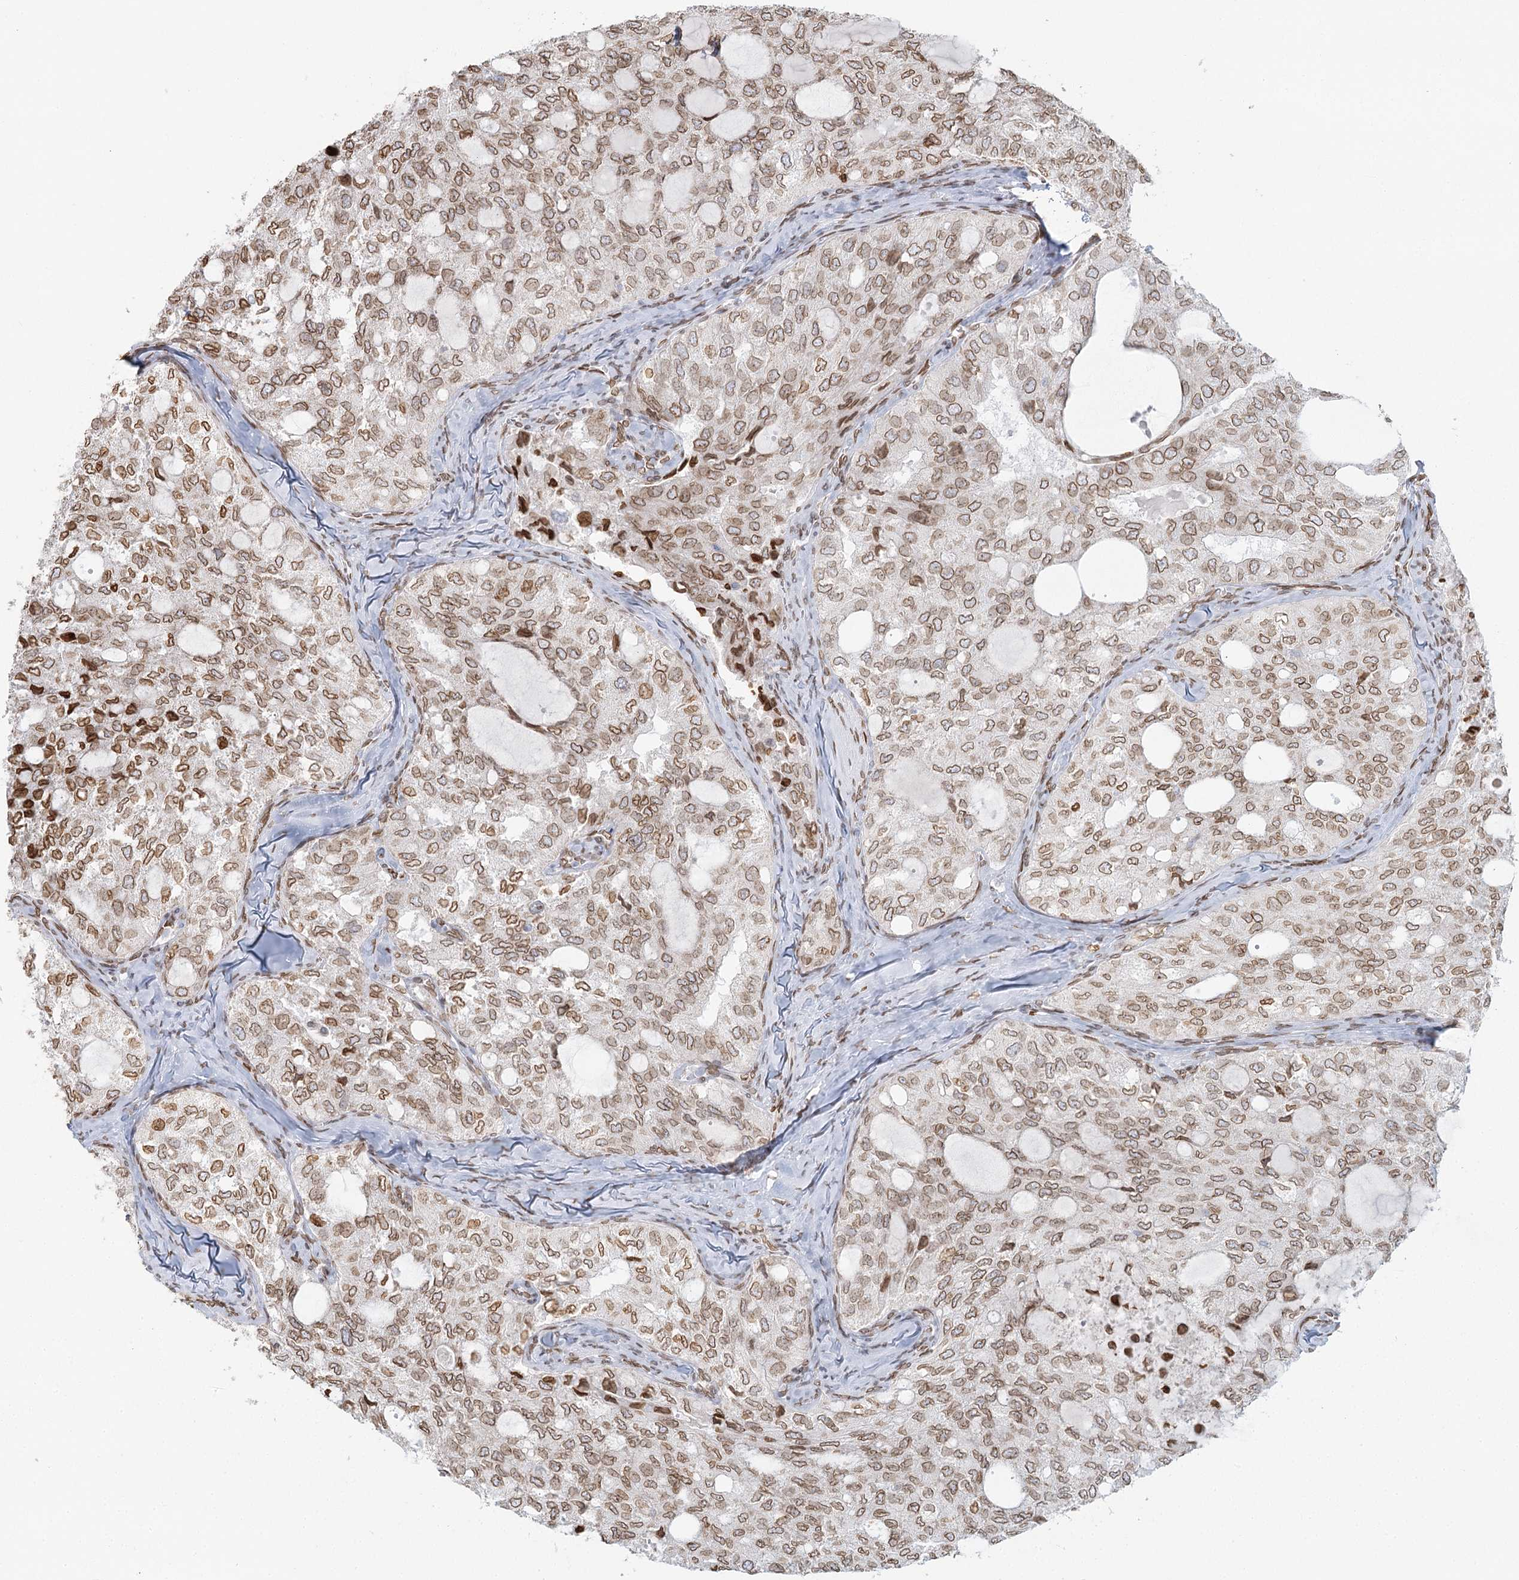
{"staining": {"intensity": "moderate", "quantity": ">75%", "location": "cytoplasmic/membranous,nuclear"}, "tissue": "thyroid cancer", "cell_type": "Tumor cells", "image_type": "cancer", "snomed": [{"axis": "morphology", "description": "Follicular adenoma carcinoma, NOS"}, {"axis": "topography", "description": "Thyroid gland"}], "caption": "IHC of thyroid cancer (follicular adenoma carcinoma) exhibits medium levels of moderate cytoplasmic/membranous and nuclear positivity in about >75% of tumor cells.", "gene": "VWA5A", "patient": {"sex": "male", "age": 75}}